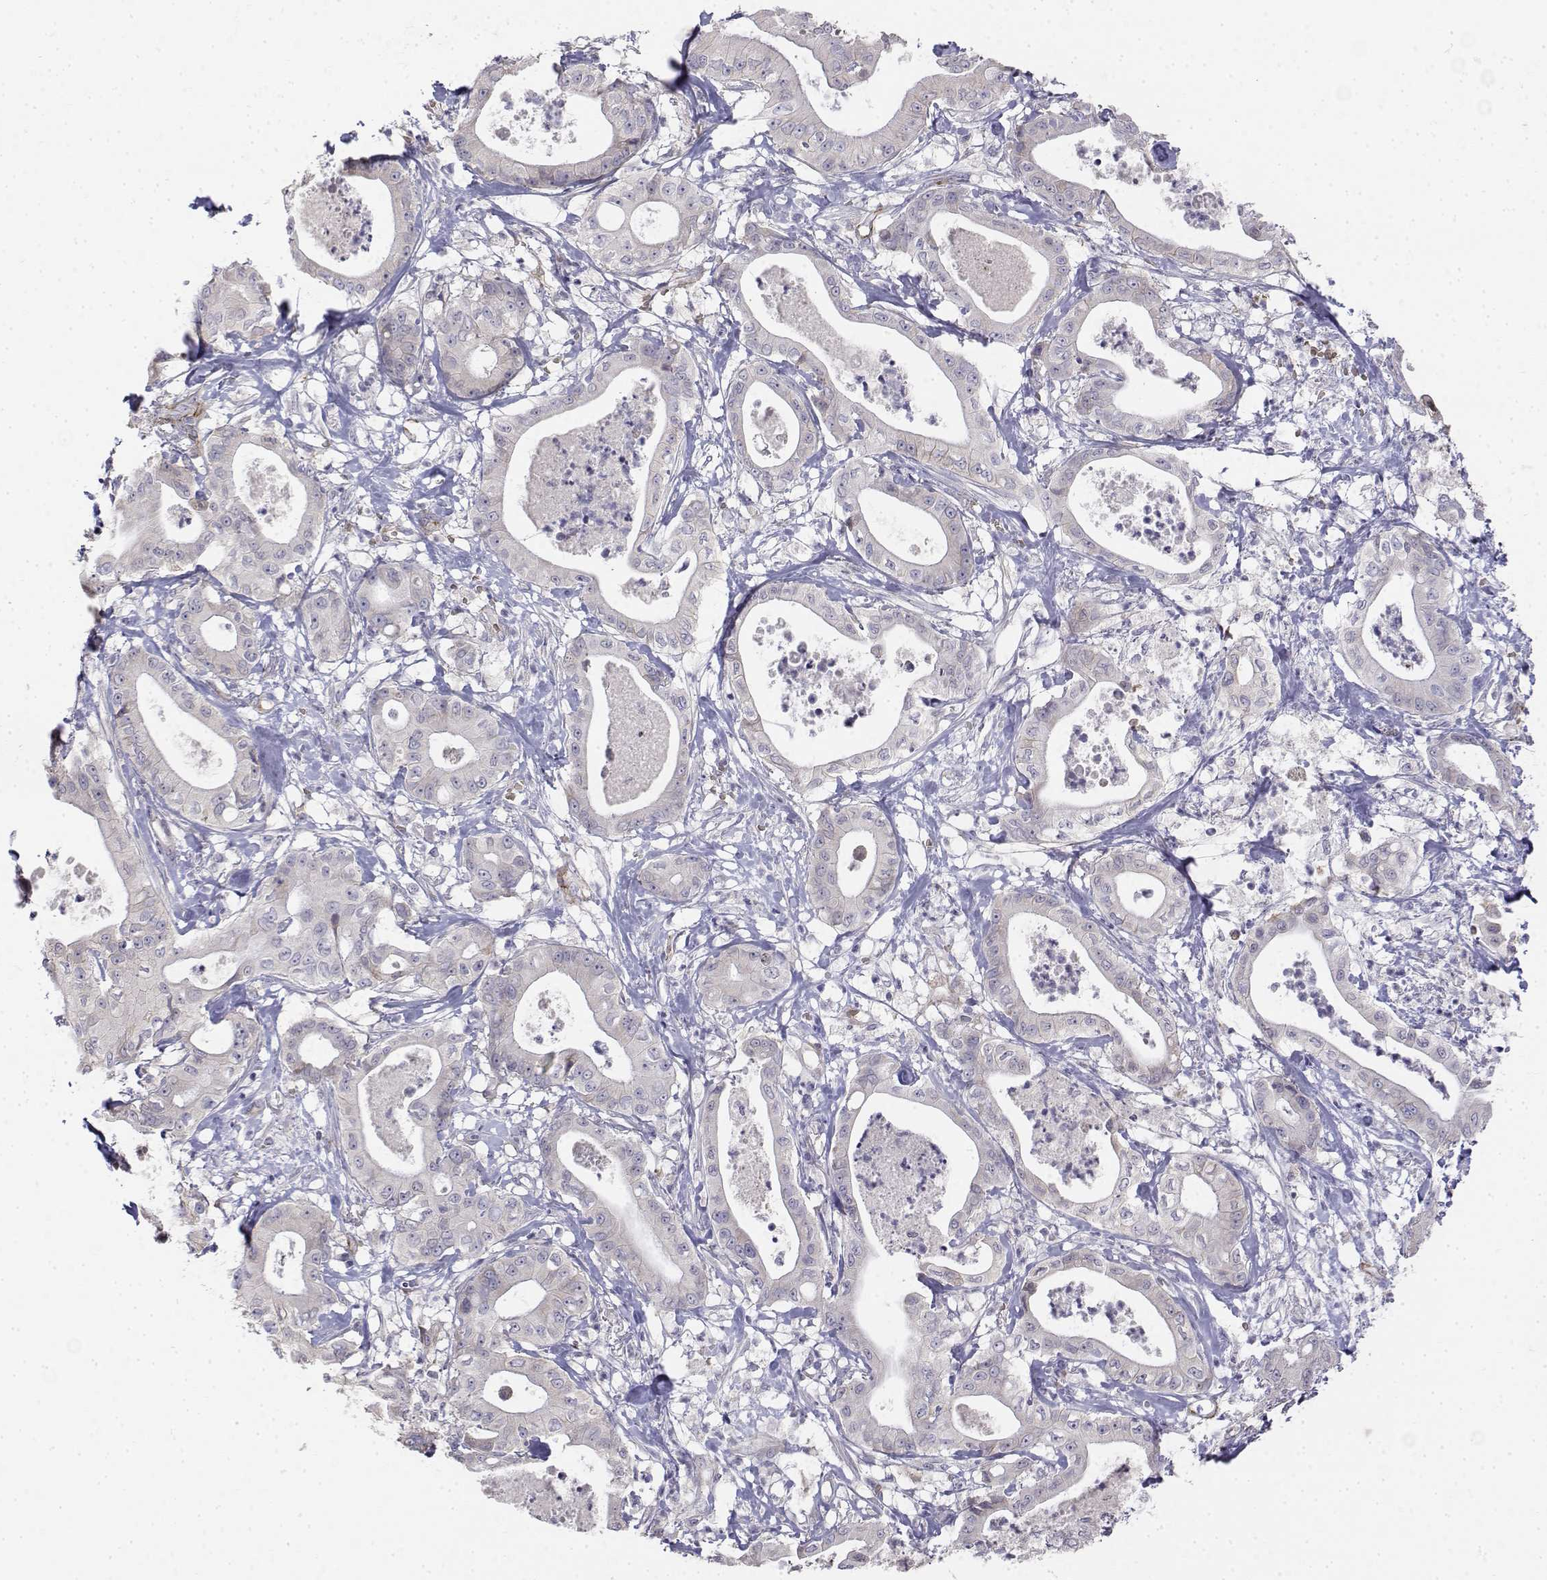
{"staining": {"intensity": "negative", "quantity": "none", "location": "none"}, "tissue": "pancreatic cancer", "cell_type": "Tumor cells", "image_type": "cancer", "snomed": [{"axis": "morphology", "description": "Adenocarcinoma, NOS"}, {"axis": "topography", "description": "Pancreas"}], "caption": "Immunohistochemical staining of adenocarcinoma (pancreatic) displays no significant expression in tumor cells. (IHC, brightfield microscopy, high magnification).", "gene": "CADM1", "patient": {"sex": "male", "age": 71}}